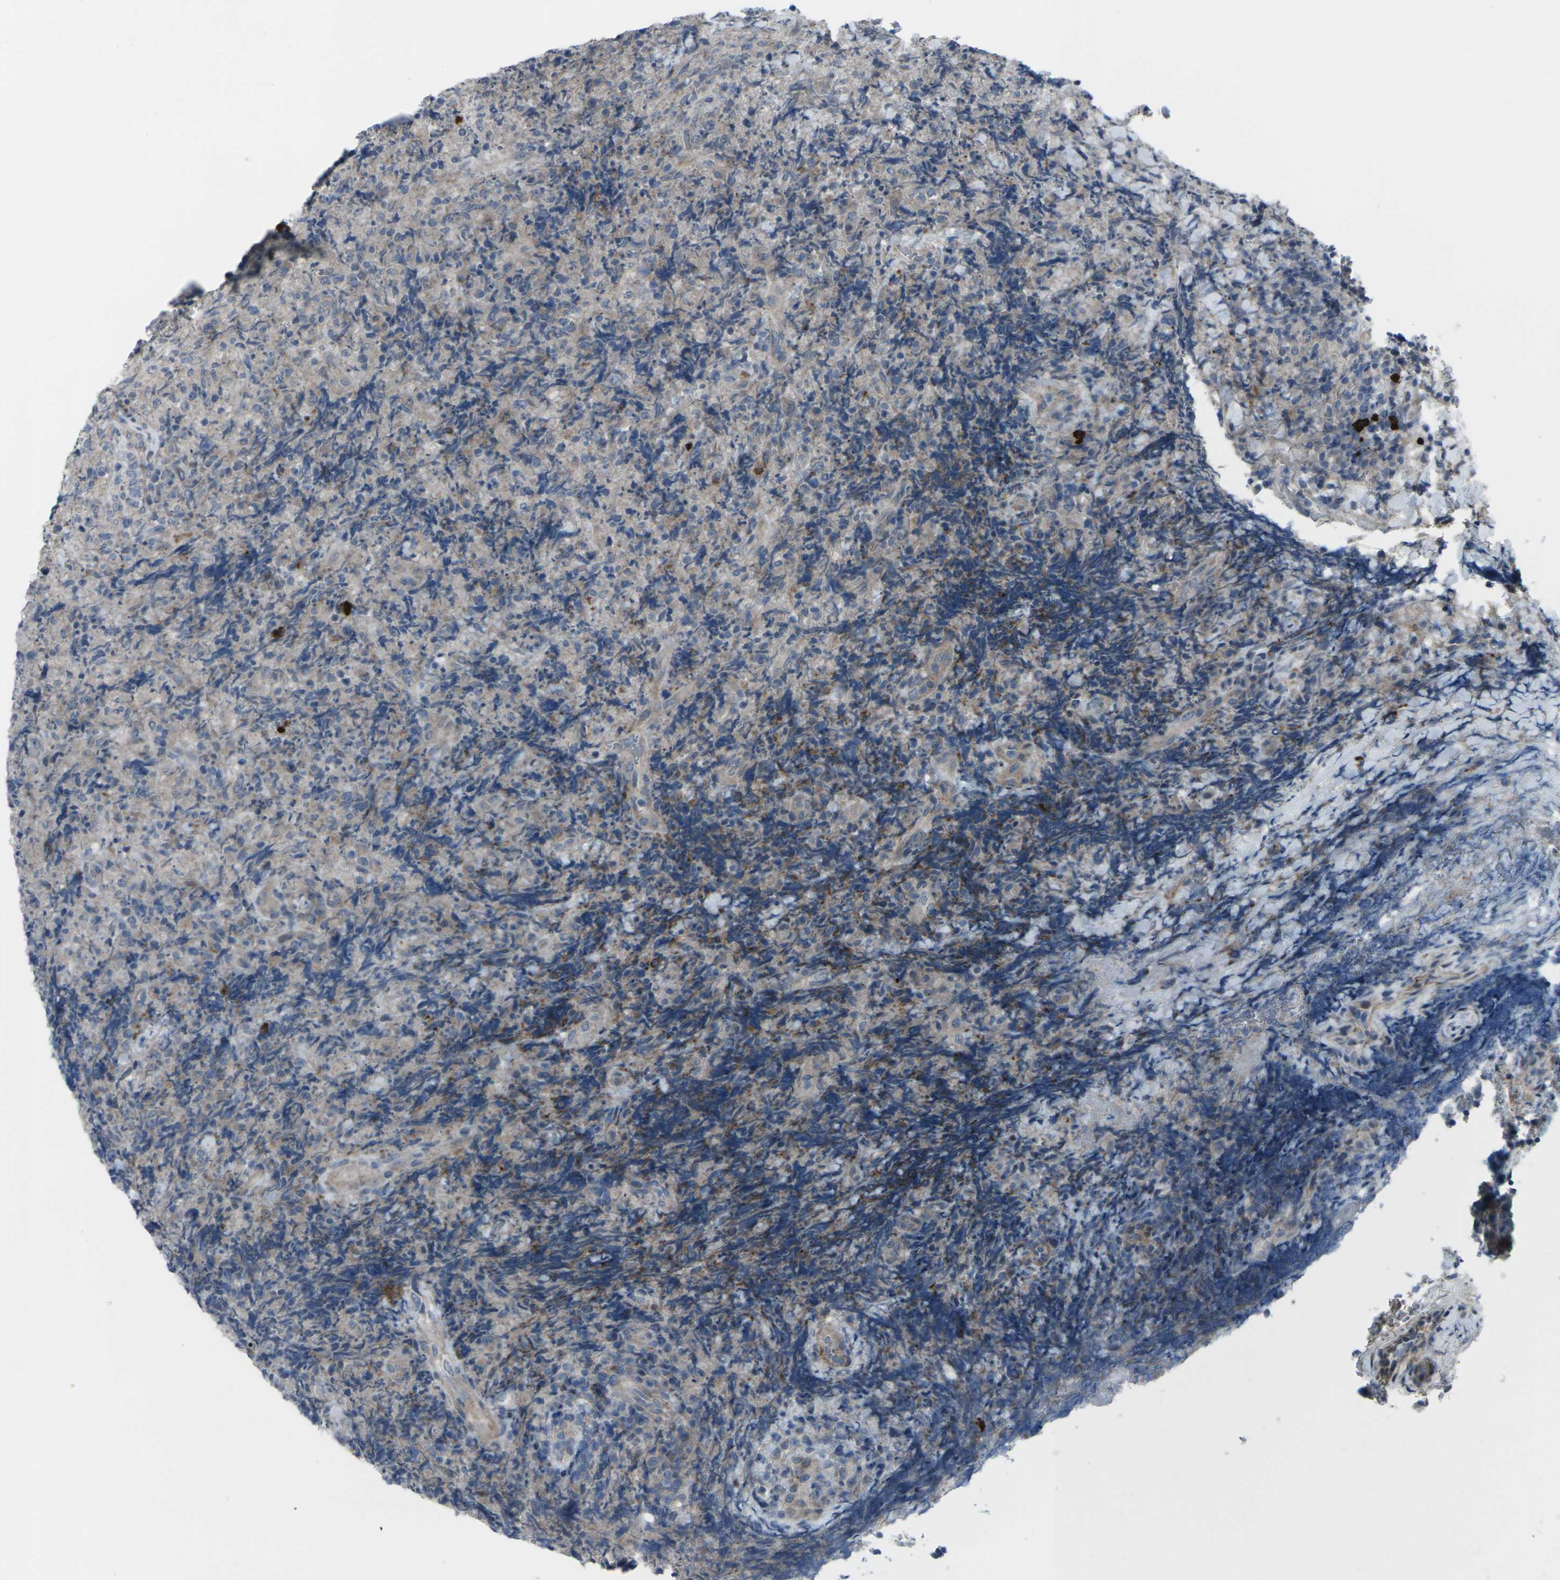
{"staining": {"intensity": "moderate", "quantity": "<25%", "location": "cytoplasmic/membranous"}, "tissue": "lymphoma", "cell_type": "Tumor cells", "image_type": "cancer", "snomed": [{"axis": "morphology", "description": "Malignant lymphoma, non-Hodgkin's type, High grade"}, {"axis": "topography", "description": "Tonsil"}], "caption": "Human high-grade malignant lymphoma, non-Hodgkin's type stained for a protein (brown) demonstrates moderate cytoplasmic/membranous positive positivity in about <25% of tumor cells.", "gene": "CCR10", "patient": {"sex": "female", "age": 36}}